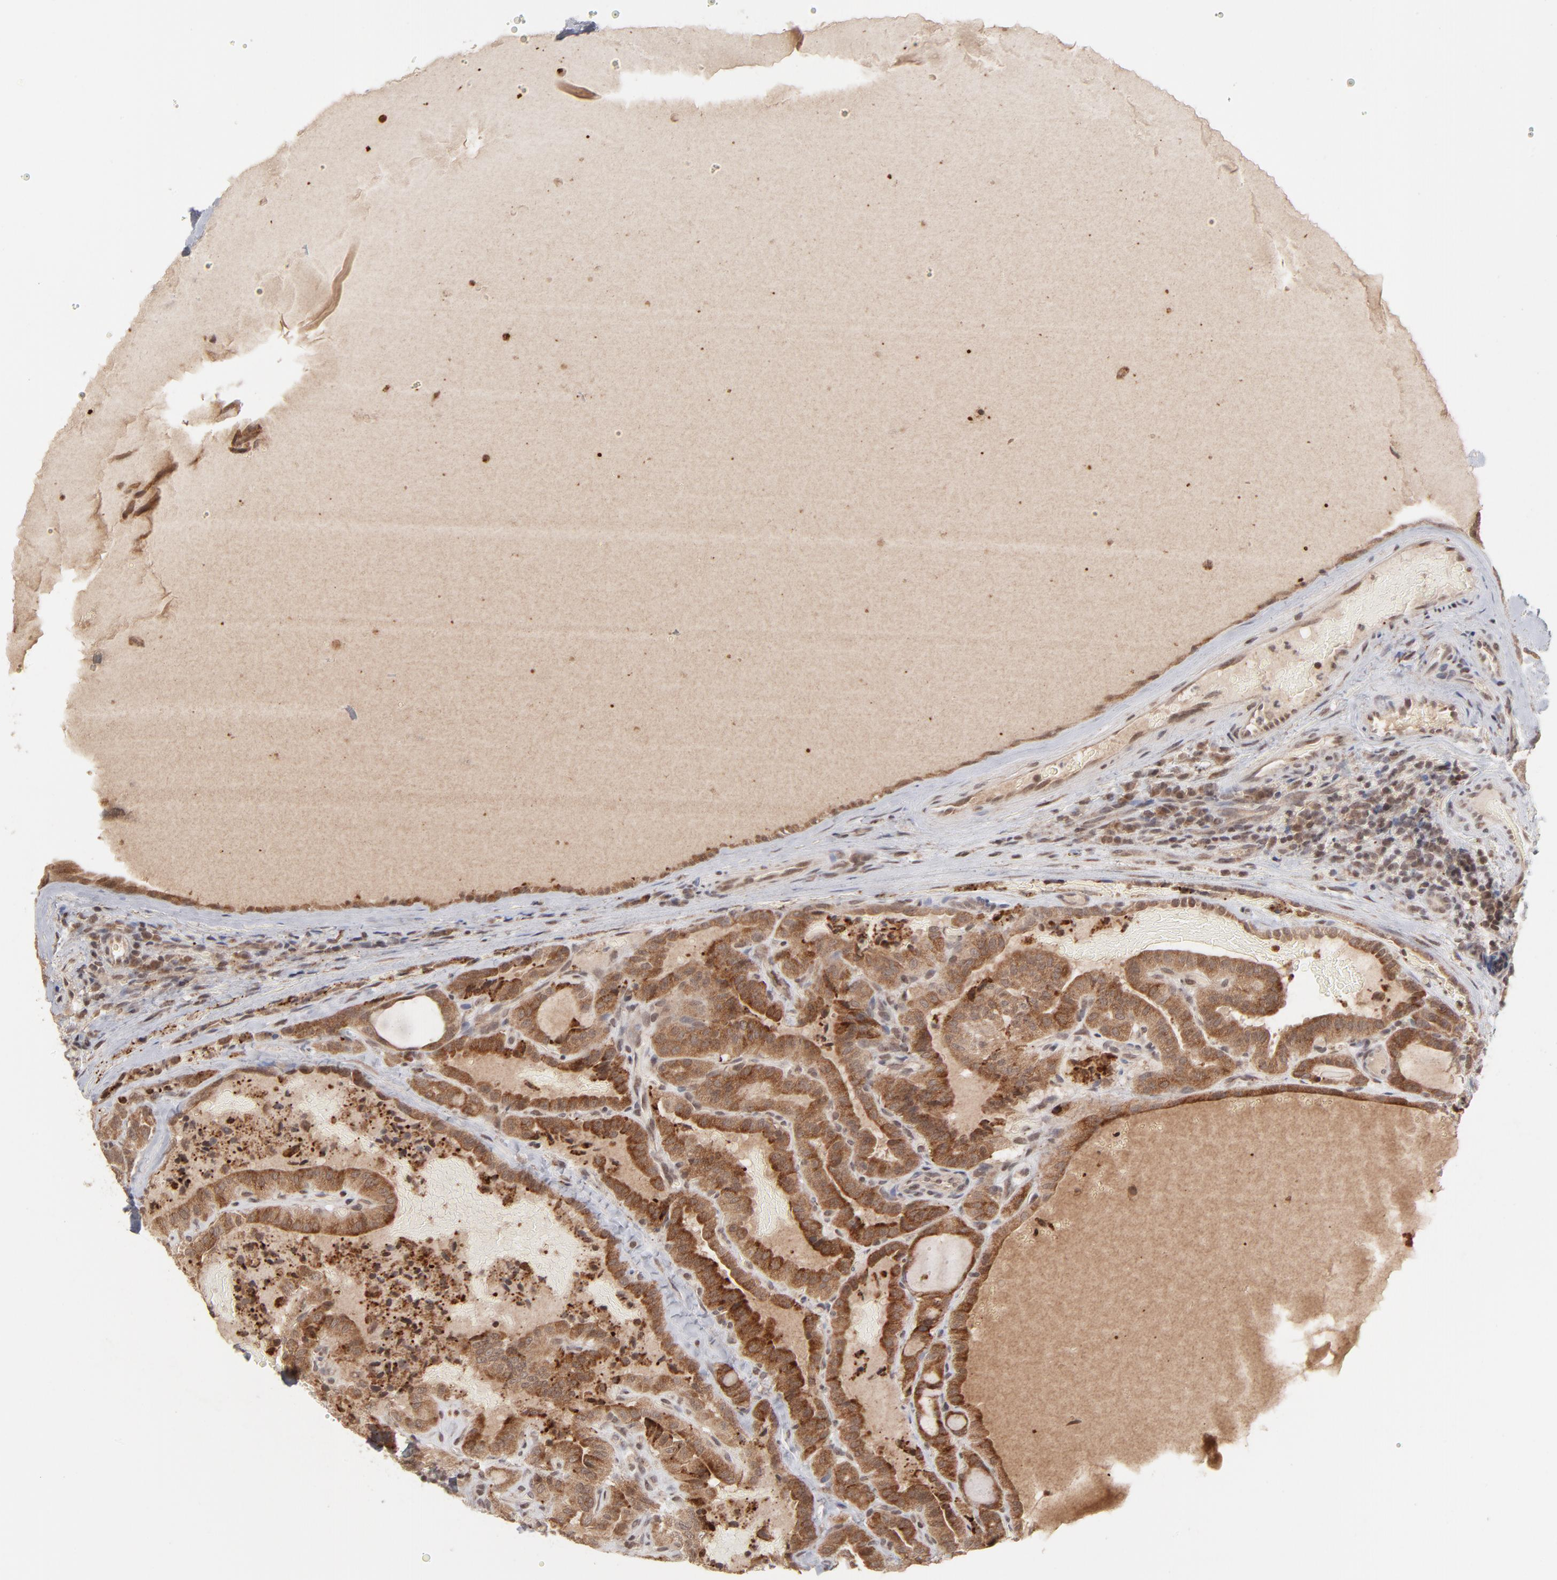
{"staining": {"intensity": "strong", "quantity": ">75%", "location": "cytoplasmic/membranous"}, "tissue": "thyroid cancer", "cell_type": "Tumor cells", "image_type": "cancer", "snomed": [{"axis": "morphology", "description": "Papillary adenocarcinoma, NOS"}, {"axis": "topography", "description": "Thyroid gland"}], "caption": "Protein staining of papillary adenocarcinoma (thyroid) tissue demonstrates strong cytoplasmic/membranous positivity in about >75% of tumor cells. (Stains: DAB in brown, nuclei in blue, Microscopy: brightfield microscopy at high magnification).", "gene": "ARIH1", "patient": {"sex": "male", "age": 77}}